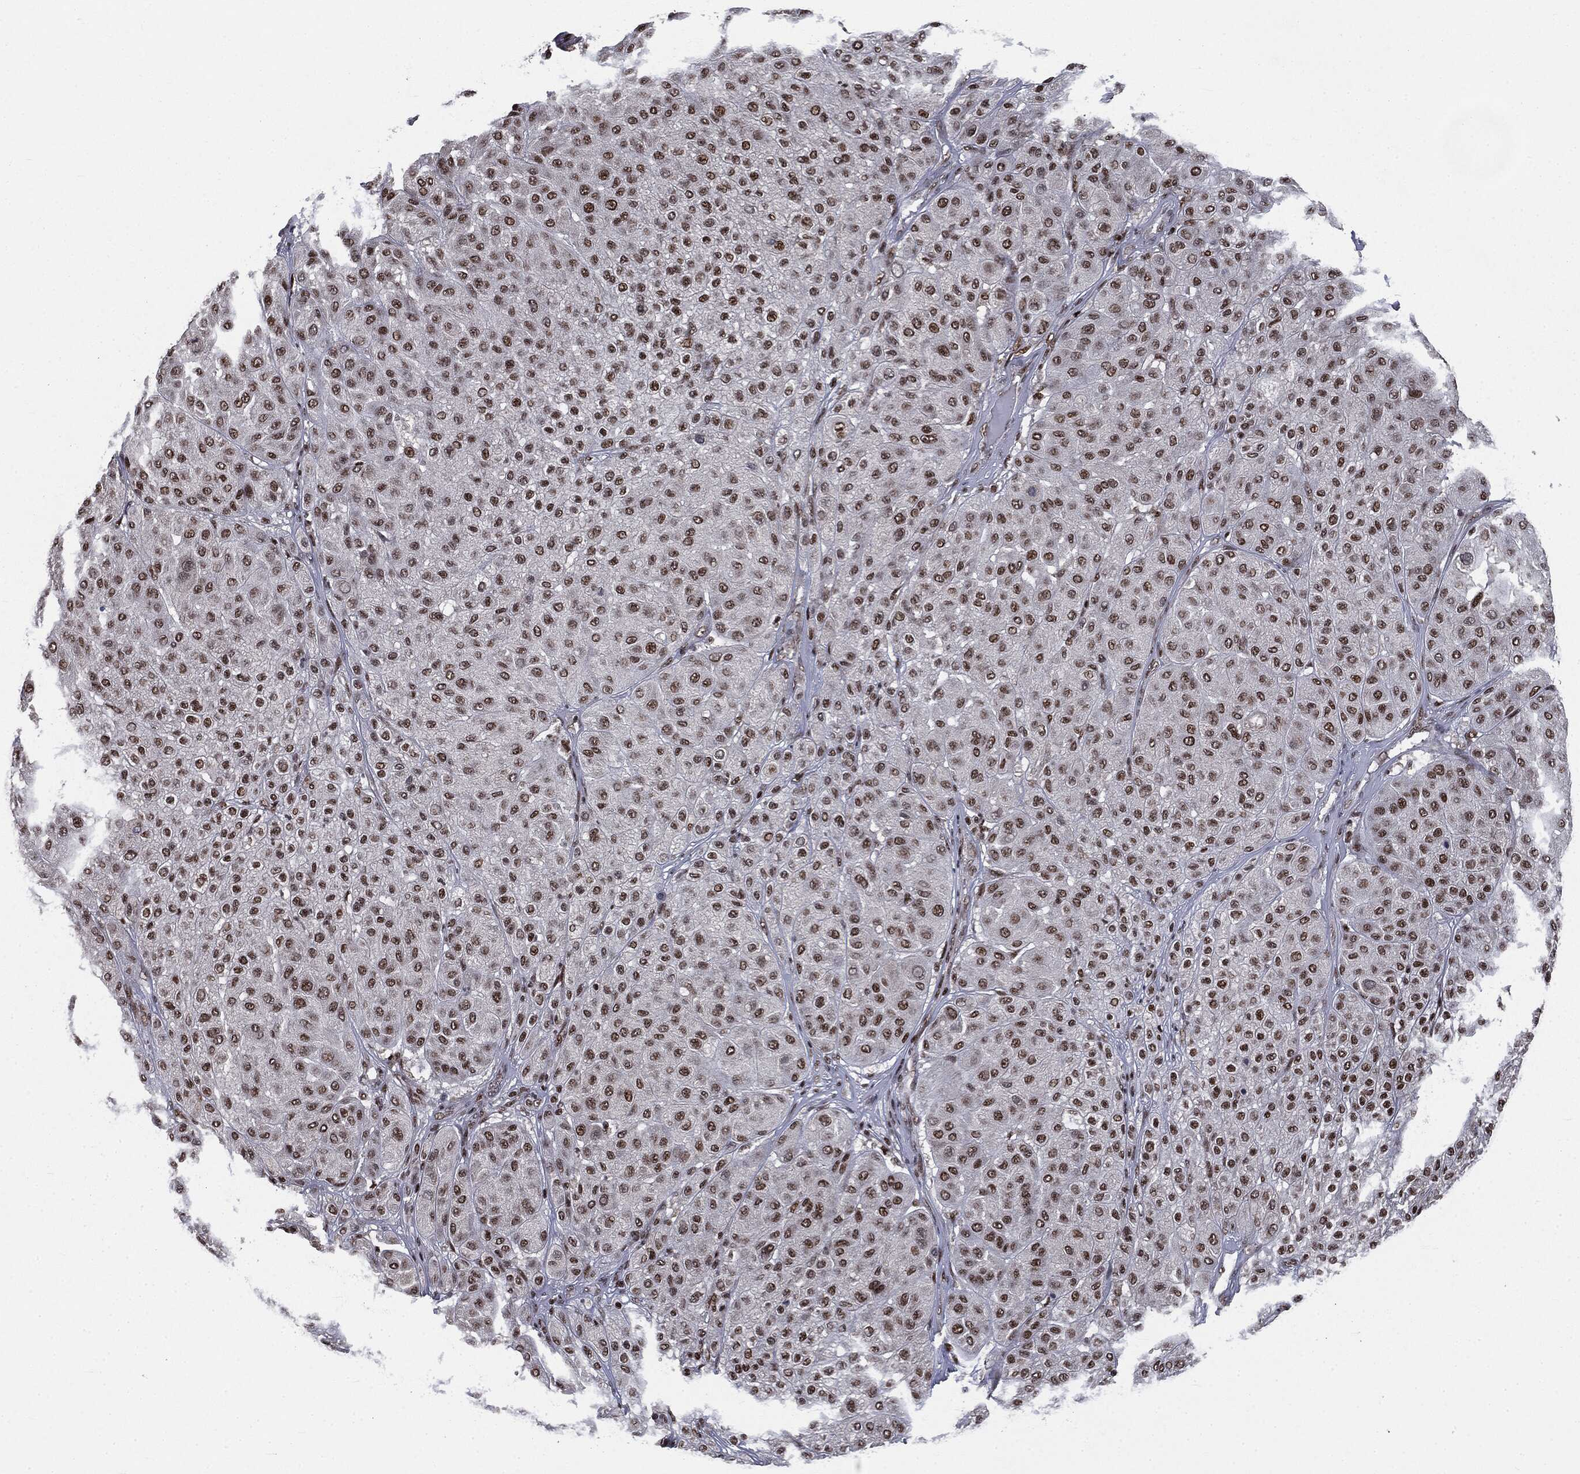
{"staining": {"intensity": "moderate", "quantity": ">75%", "location": "nuclear"}, "tissue": "melanoma", "cell_type": "Tumor cells", "image_type": "cancer", "snomed": [{"axis": "morphology", "description": "Malignant melanoma, Metastatic site"}, {"axis": "topography", "description": "Smooth muscle"}], "caption": "Moderate nuclear positivity is appreciated in about >75% of tumor cells in malignant melanoma (metastatic site). (Stains: DAB (3,3'-diaminobenzidine) in brown, nuclei in blue, Microscopy: brightfield microscopy at high magnification).", "gene": "DPH2", "patient": {"sex": "male", "age": 41}}